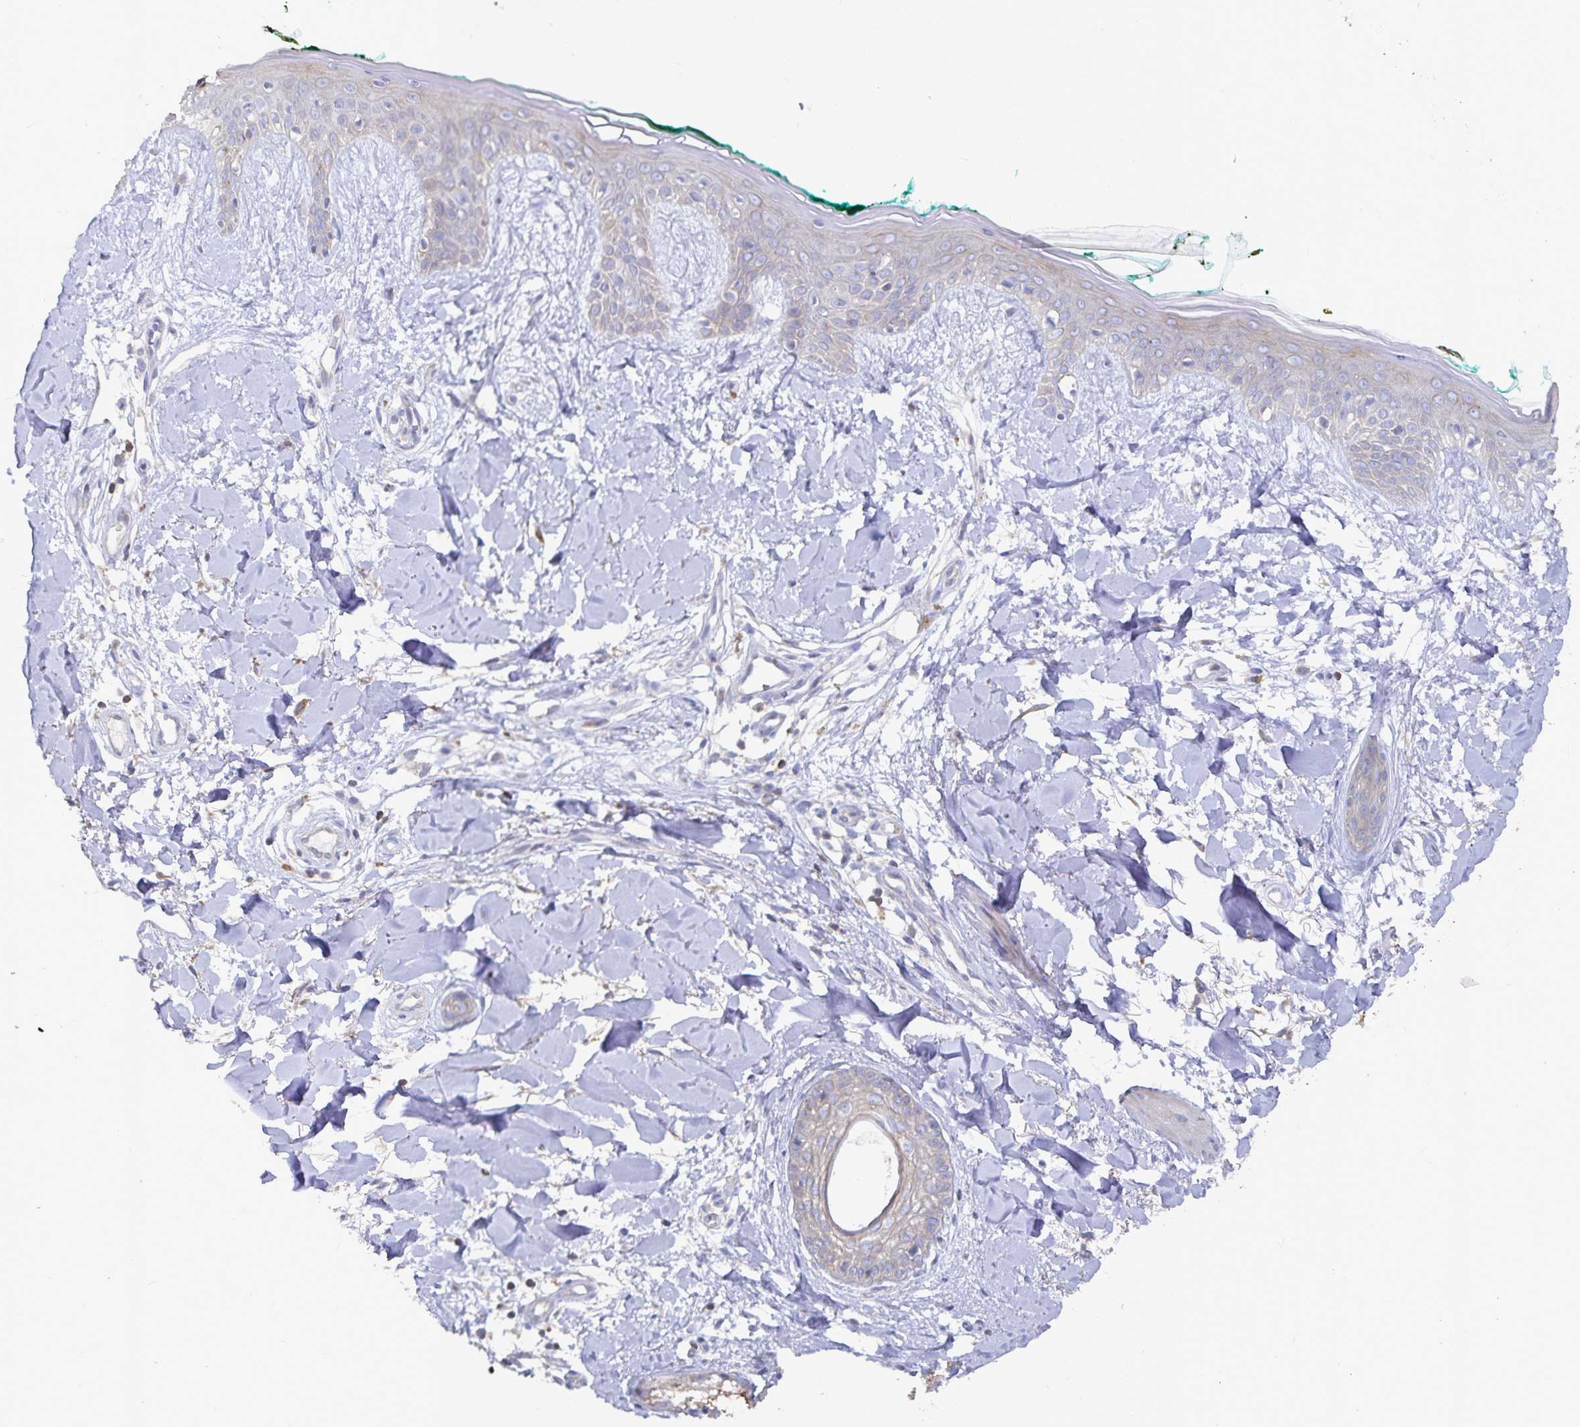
{"staining": {"intensity": "negative", "quantity": "none", "location": "none"}, "tissue": "skin", "cell_type": "Fibroblasts", "image_type": "normal", "snomed": [{"axis": "morphology", "description": "Normal tissue, NOS"}, {"axis": "topography", "description": "Skin"}], "caption": "Human skin stained for a protein using IHC demonstrates no positivity in fibroblasts.", "gene": "PIK3CD", "patient": {"sex": "female", "age": 34}}